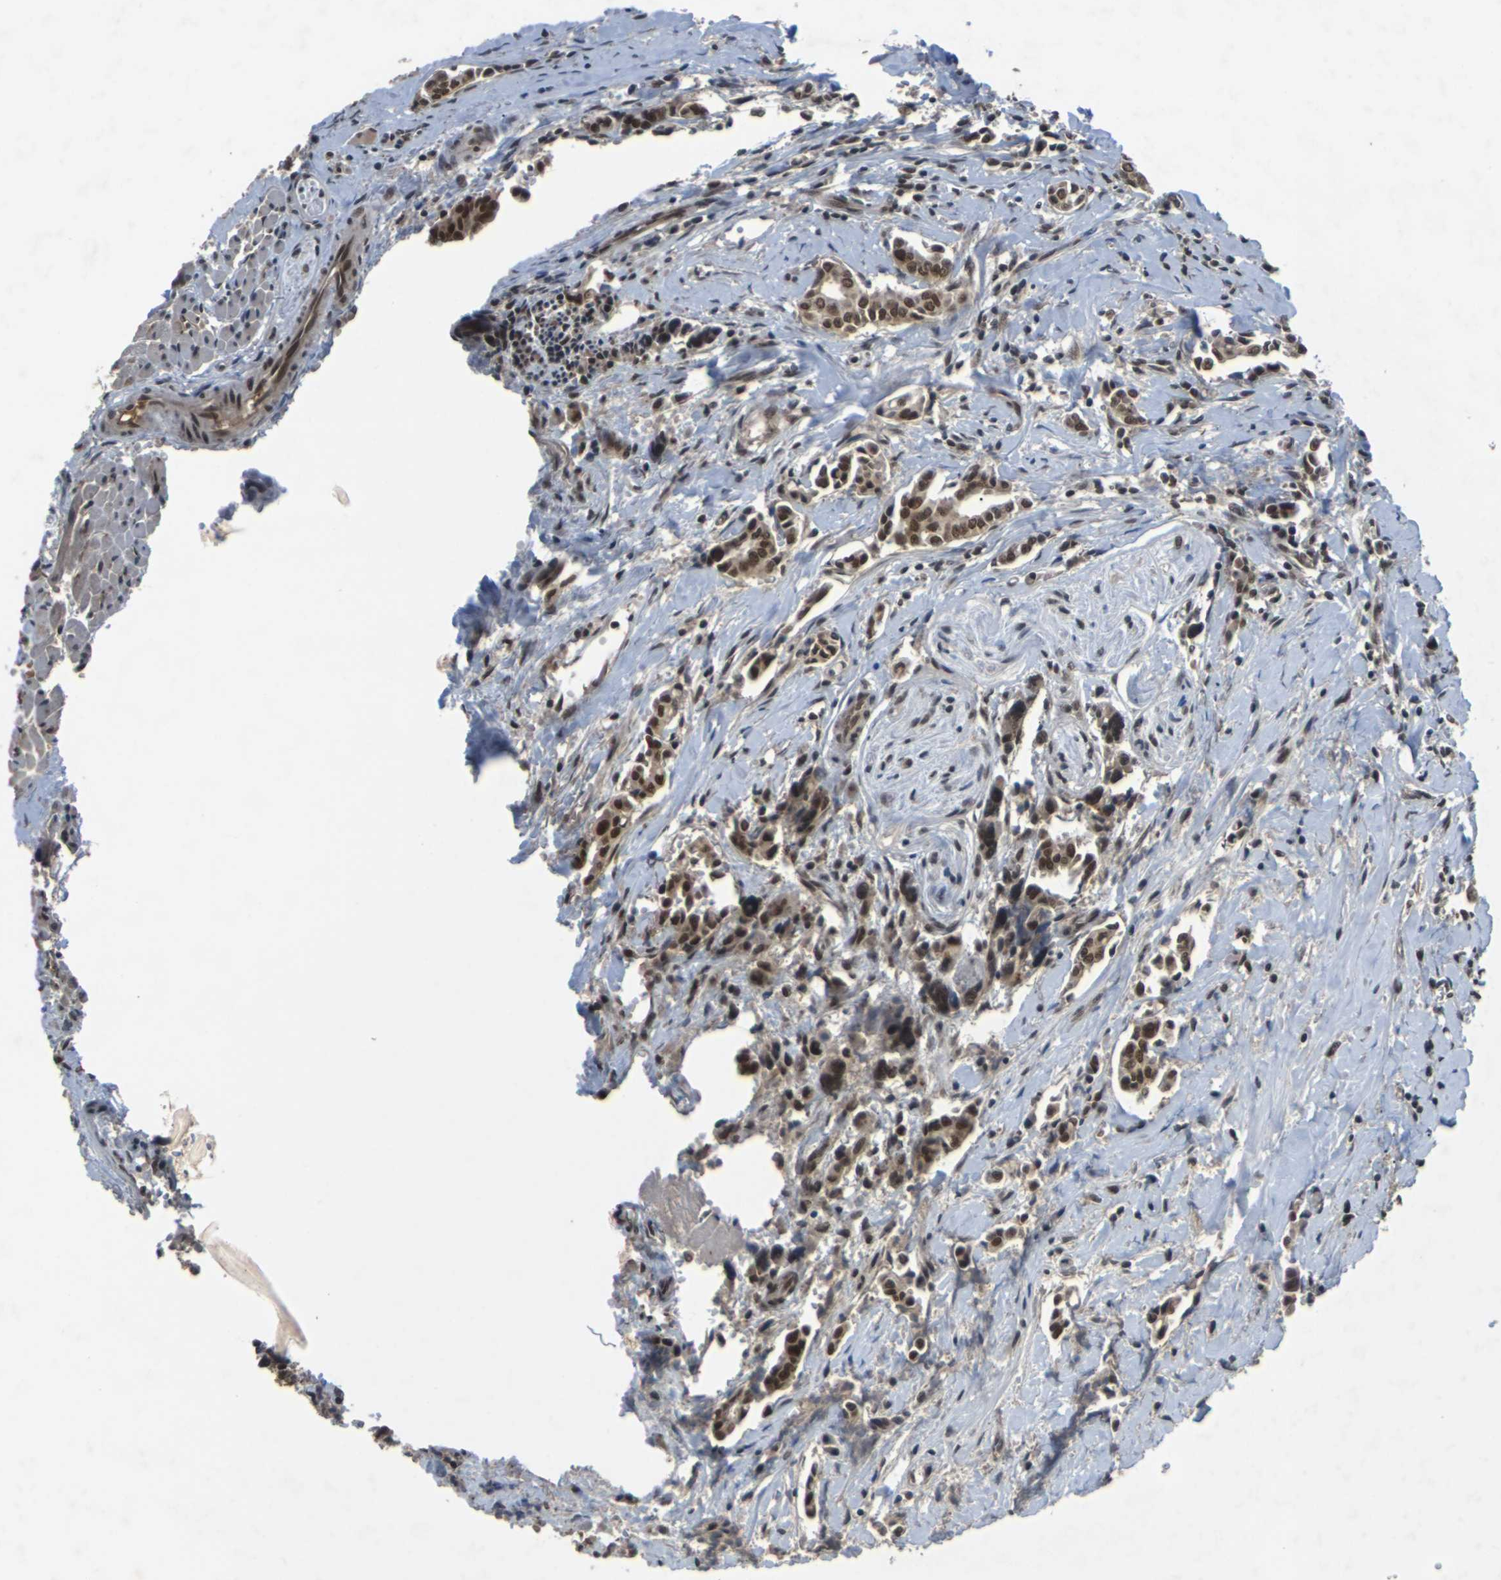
{"staining": {"intensity": "strong", "quantity": ">75%", "location": "cytoplasmic/membranous,nuclear"}, "tissue": "head and neck cancer", "cell_type": "Tumor cells", "image_type": "cancer", "snomed": [{"axis": "morphology", "description": "Adenocarcinoma, NOS"}, {"axis": "topography", "description": "Salivary gland"}, {"axis": "topography", "description": "Head-Neck"}], "caption": "Head and neck cancer (adenocarcinoma) stained with a brown dye exhibits strong cytoplasmic/membranous and nuclear positive expression in approximately >75% of tumor cells.", "gene": "NELFA", "patient": {"sex": "female", "age": 59}}